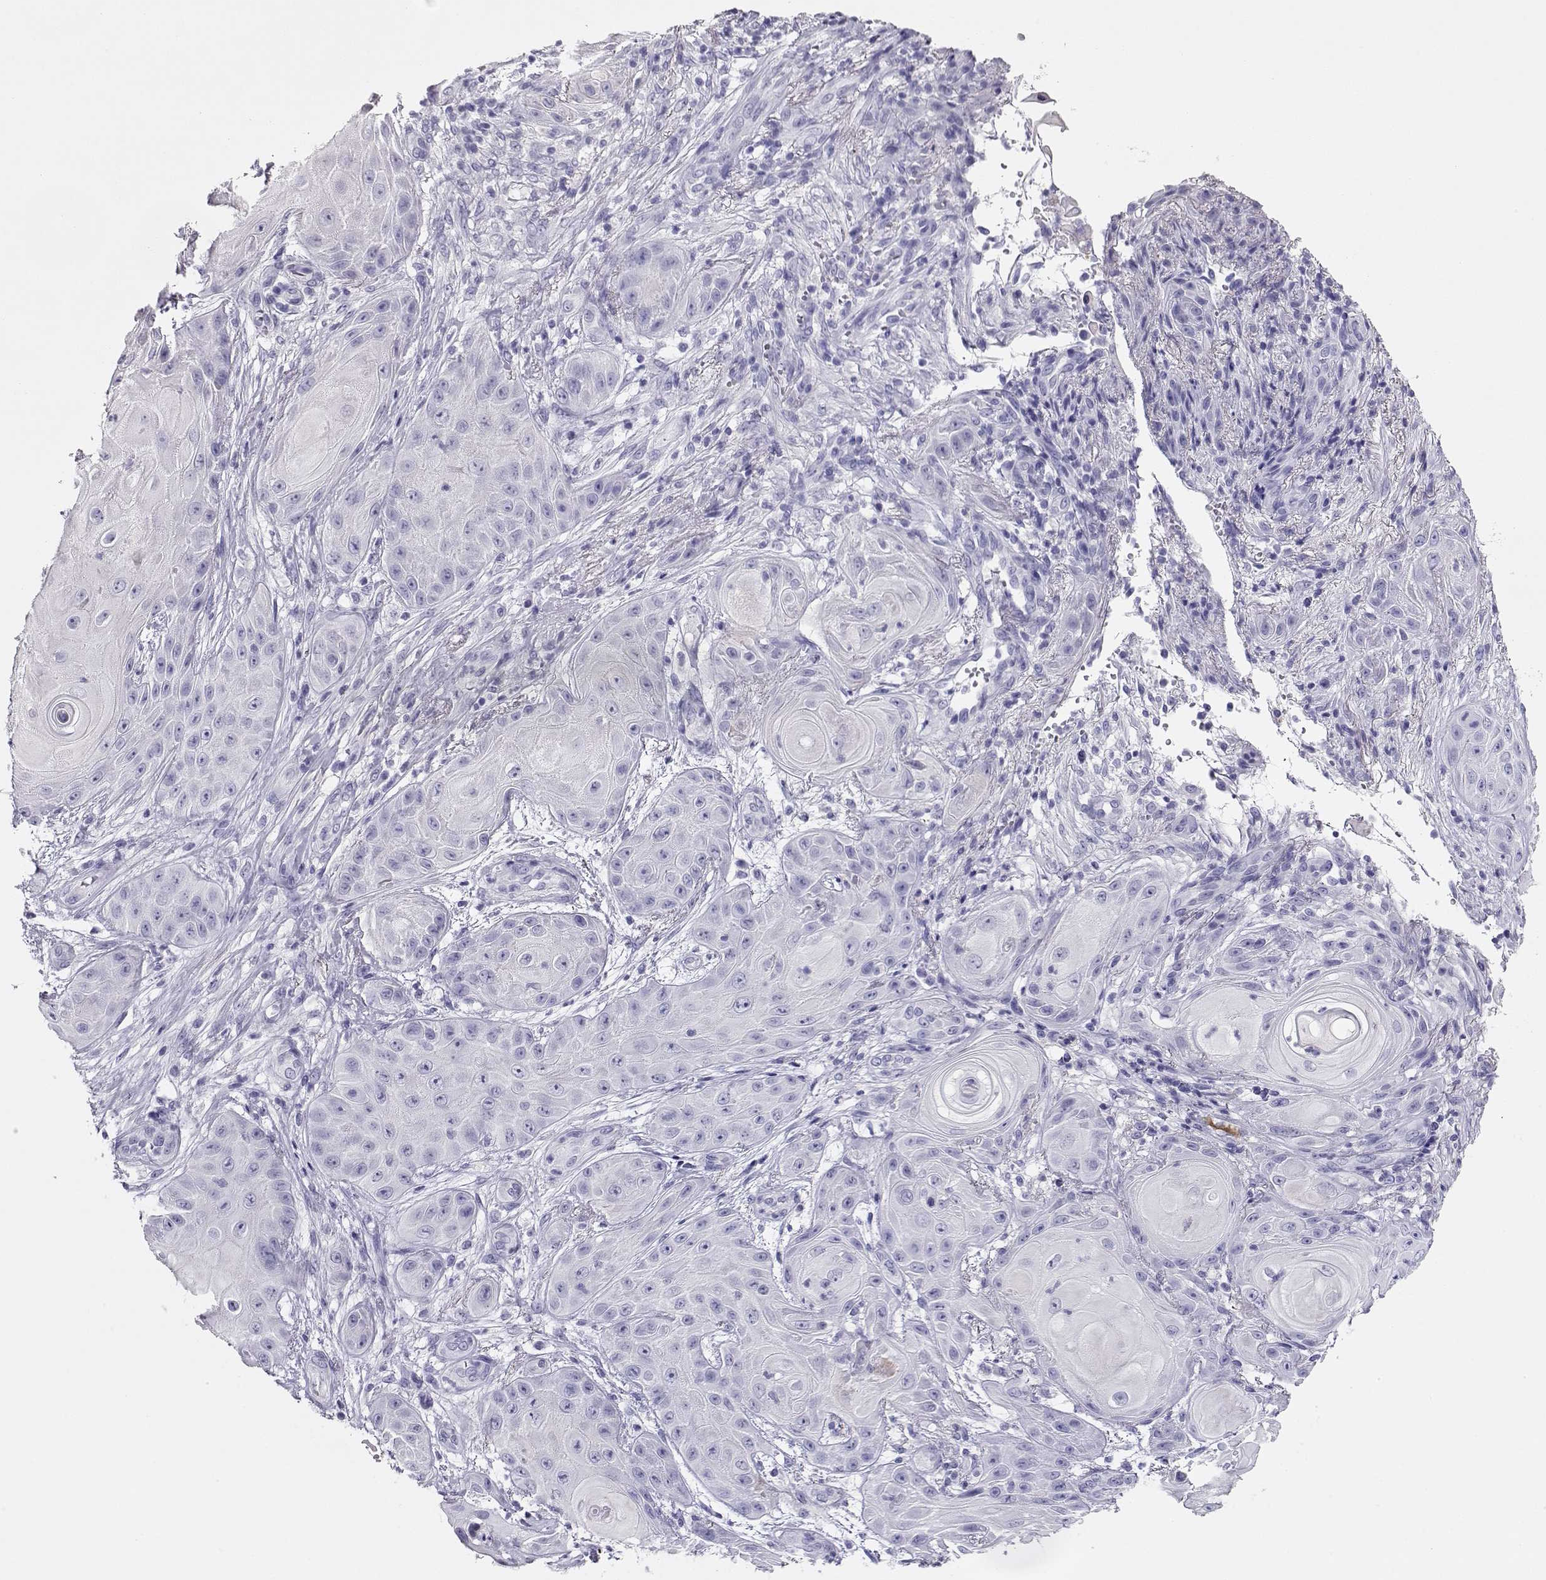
{"staining": {"intensity": "negative", "quantity": "none", "location": "none"}, "tissue": "skin cancer", "cell_type": "Tumor cells", "image_type": "cancer", "snomed": [{"axis": "morphology", "description": "Squamous cell carcinoma, NOS"}, {"axis": "topography", "description": "Skin"}], "caption": "This is a image of immunohistochemistry staining of skin squamous cell carcinoma, which shows no positivity in tumor cells. (DAB (3,3'-diaminobenzidine) immunohistochemistry (IHC) visualized using brightfield microscopy, high magnification).", "gene": "CRX", "patient": {"sex": "male", "age": 62}}